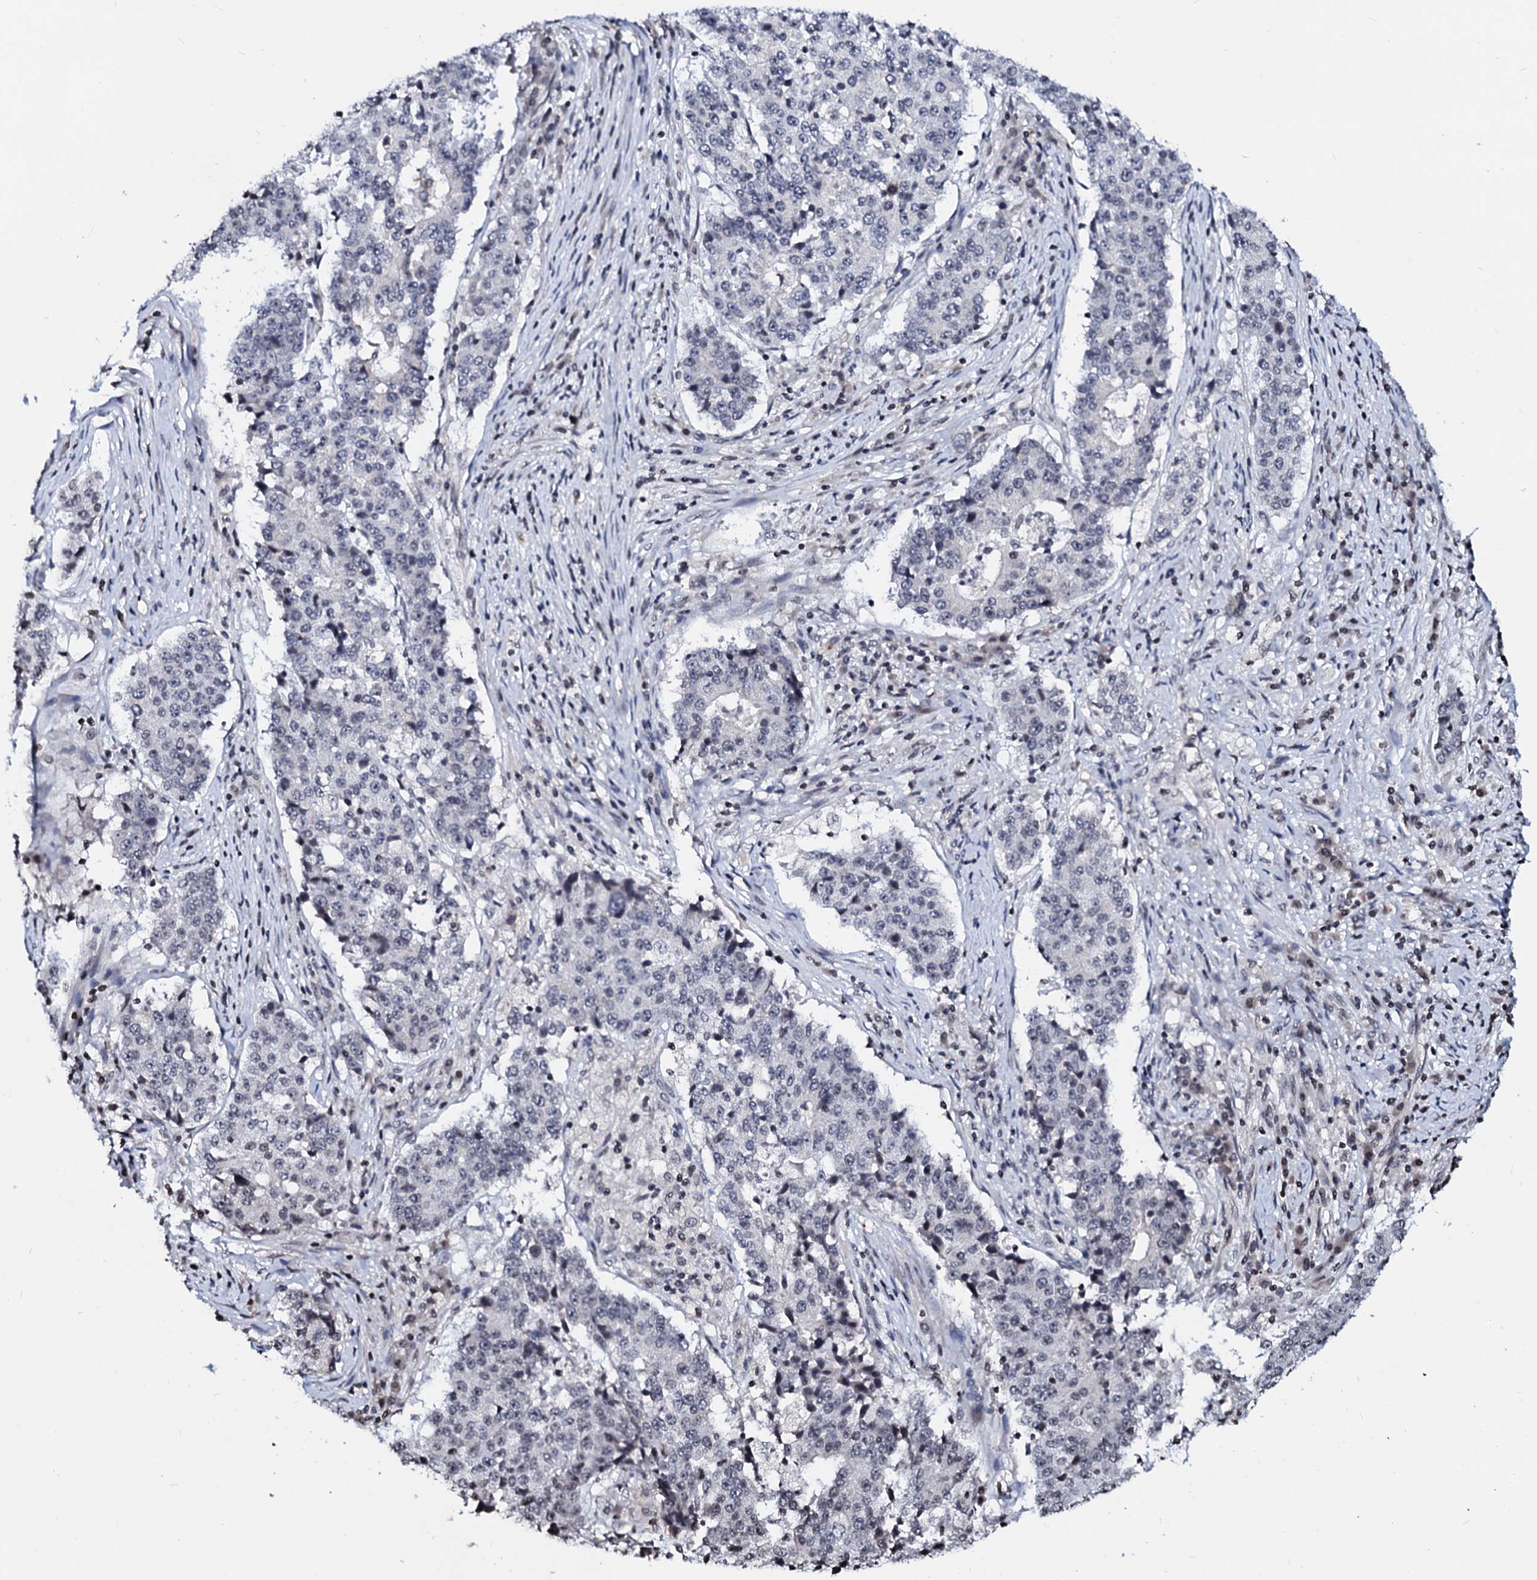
{"staining": {"intensity": "negative", "quantity": "none", "location": "none"}, "tissue": "stomach cancer", "cell_type": "Tumor cells", "image_type": "cancer", "snomed": [{"axis": "morphology", "description": "Adenocarcinoma, NOS"}, {"axis": "topography", "description": "Stomach"}], "caption": "The micrograph shows no significant expression in tumor cells of stomach cancer (adenocarcinoma). (DAB (3,3'-diaminobenzidine) immunohistochemistry (IHC) with hematoxylin counter stain).", "gene": "LSM11", "patient": {"sex": "male", "age": 59}}